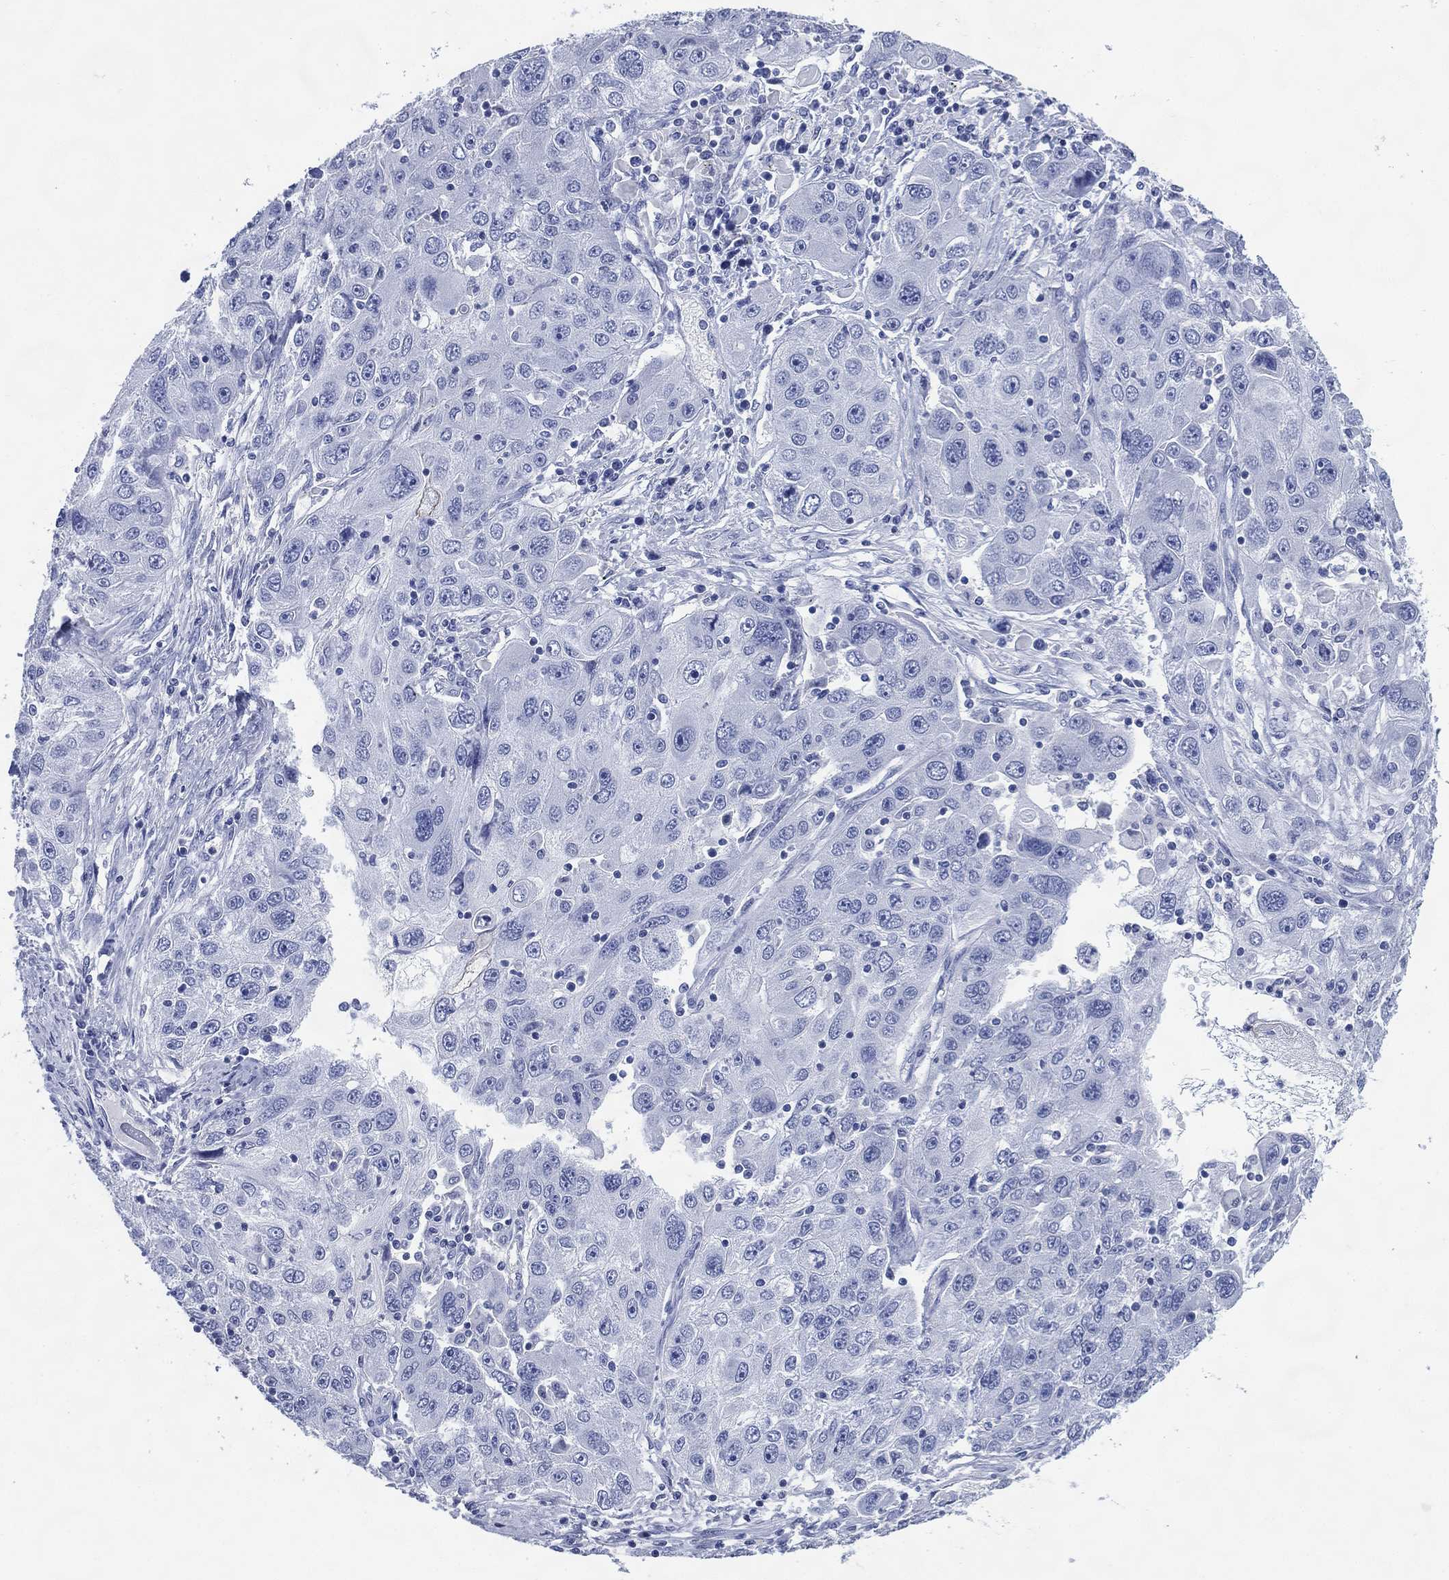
{"staining": {"intensity": "negative", "quantity": "none", "location": "none"}, "tissue": "stomach cancer", "cell_type": "Tumor cells", "image_type": "cancer", "snomed": [{"axis": "morphology", "description": "Adenocarcinoma, NOS"}, {"axis": "topography", "description": "Stomach"}], "caption": "Stomach cancer stained for a protein using immunohistochemistry (IHC) shows no positivity tumor cells.", "gene": "TMEM247", "patient": {"sex": "male", "age": 56}}